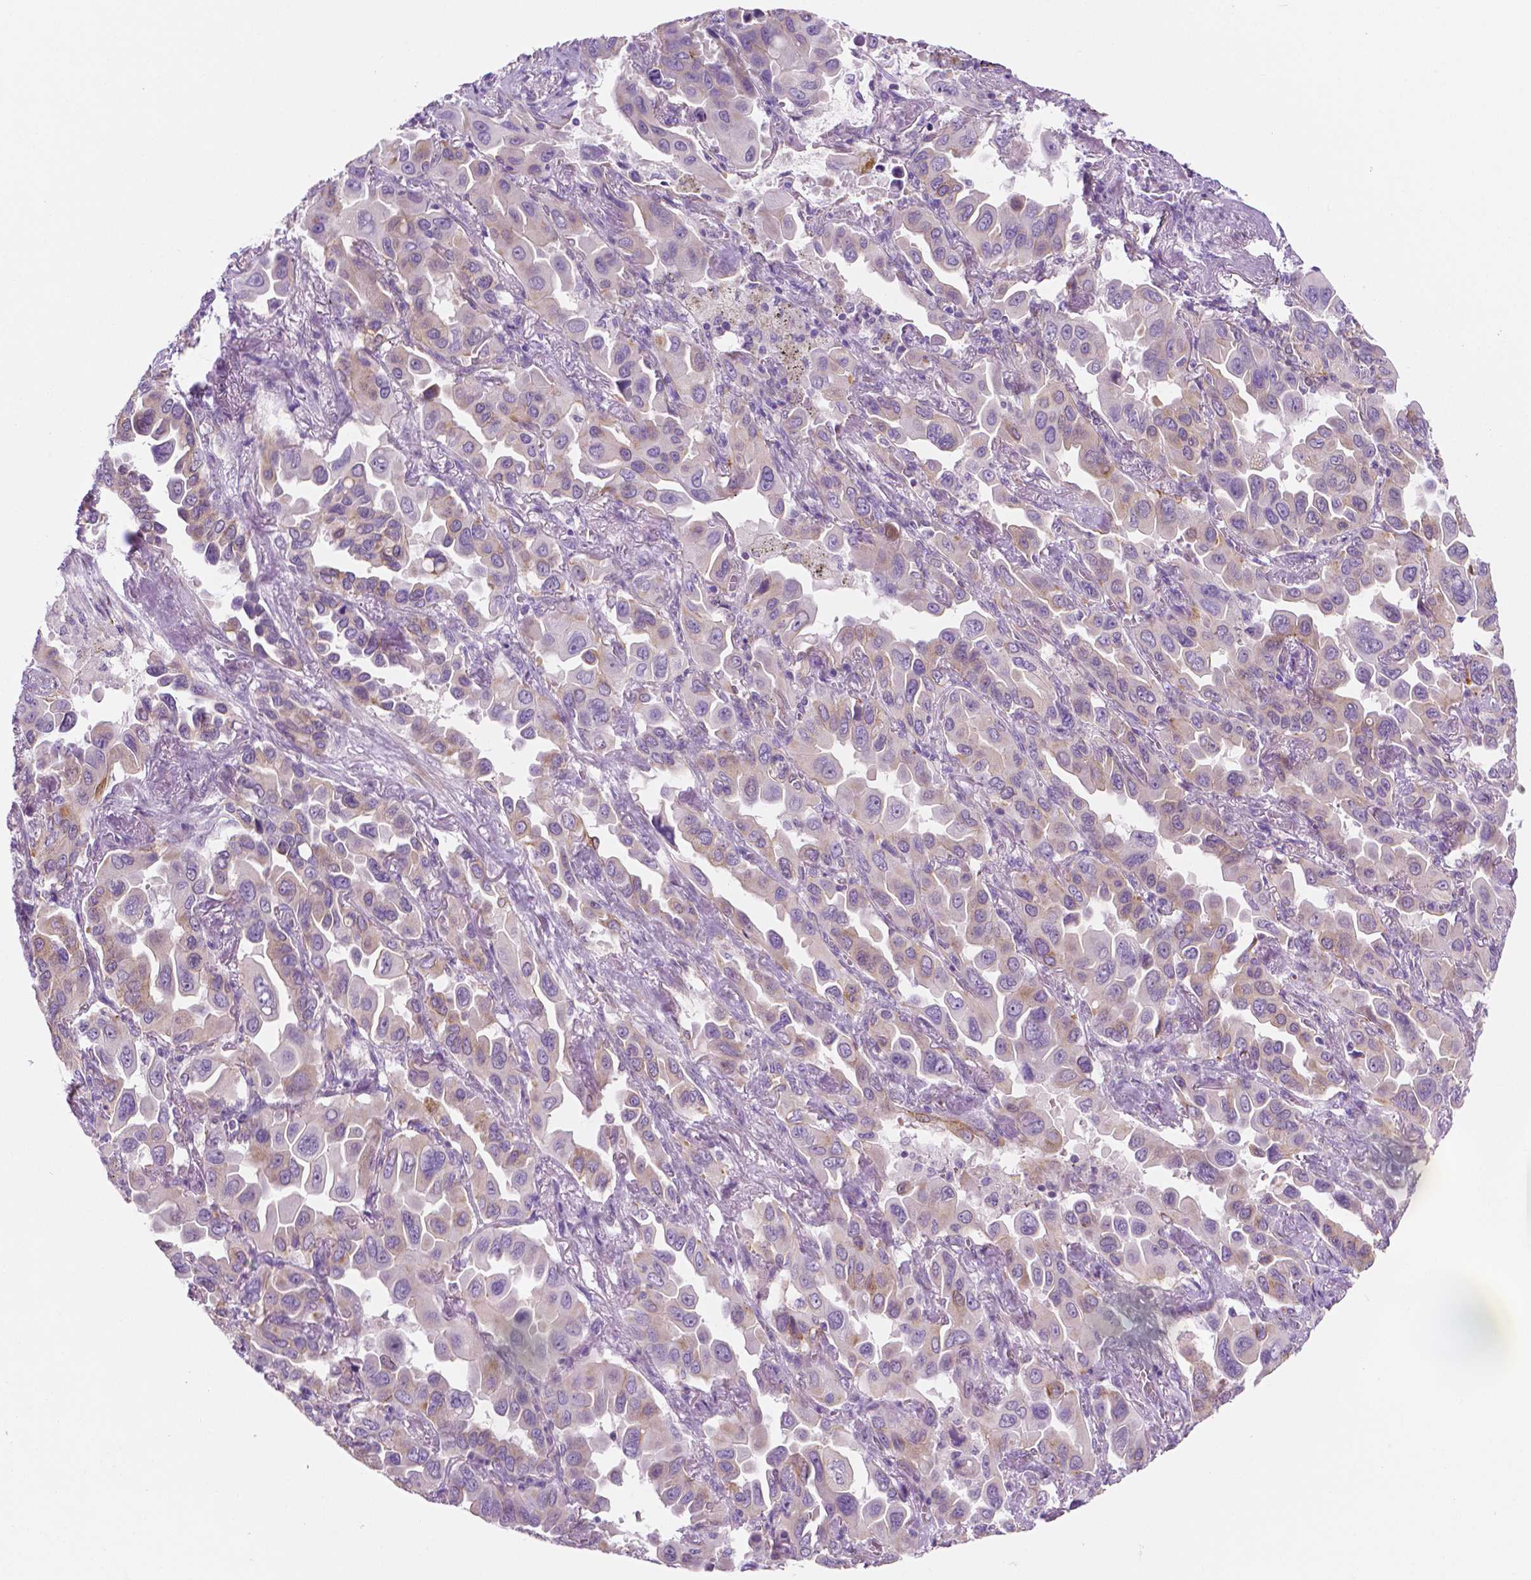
{"staining": {"intensity": "negative", "quantity": "none", "location": "none"}, "tissue": "lung cancer", "cell_type": "Tumor cells", "image_type": "cancer", "snomed": [{"axis": "morphology", "description": "Adenocarcinoma, NOS"}, {"axis": "topography", "description": "Lung"}], "caption": "There is no significant positivity in tumor cells of lung cancer (adenocarcinoma). Nuclei are stained in blue.", "gene": "EPPK1", "patient": {"sex": "male", "age": 64}}